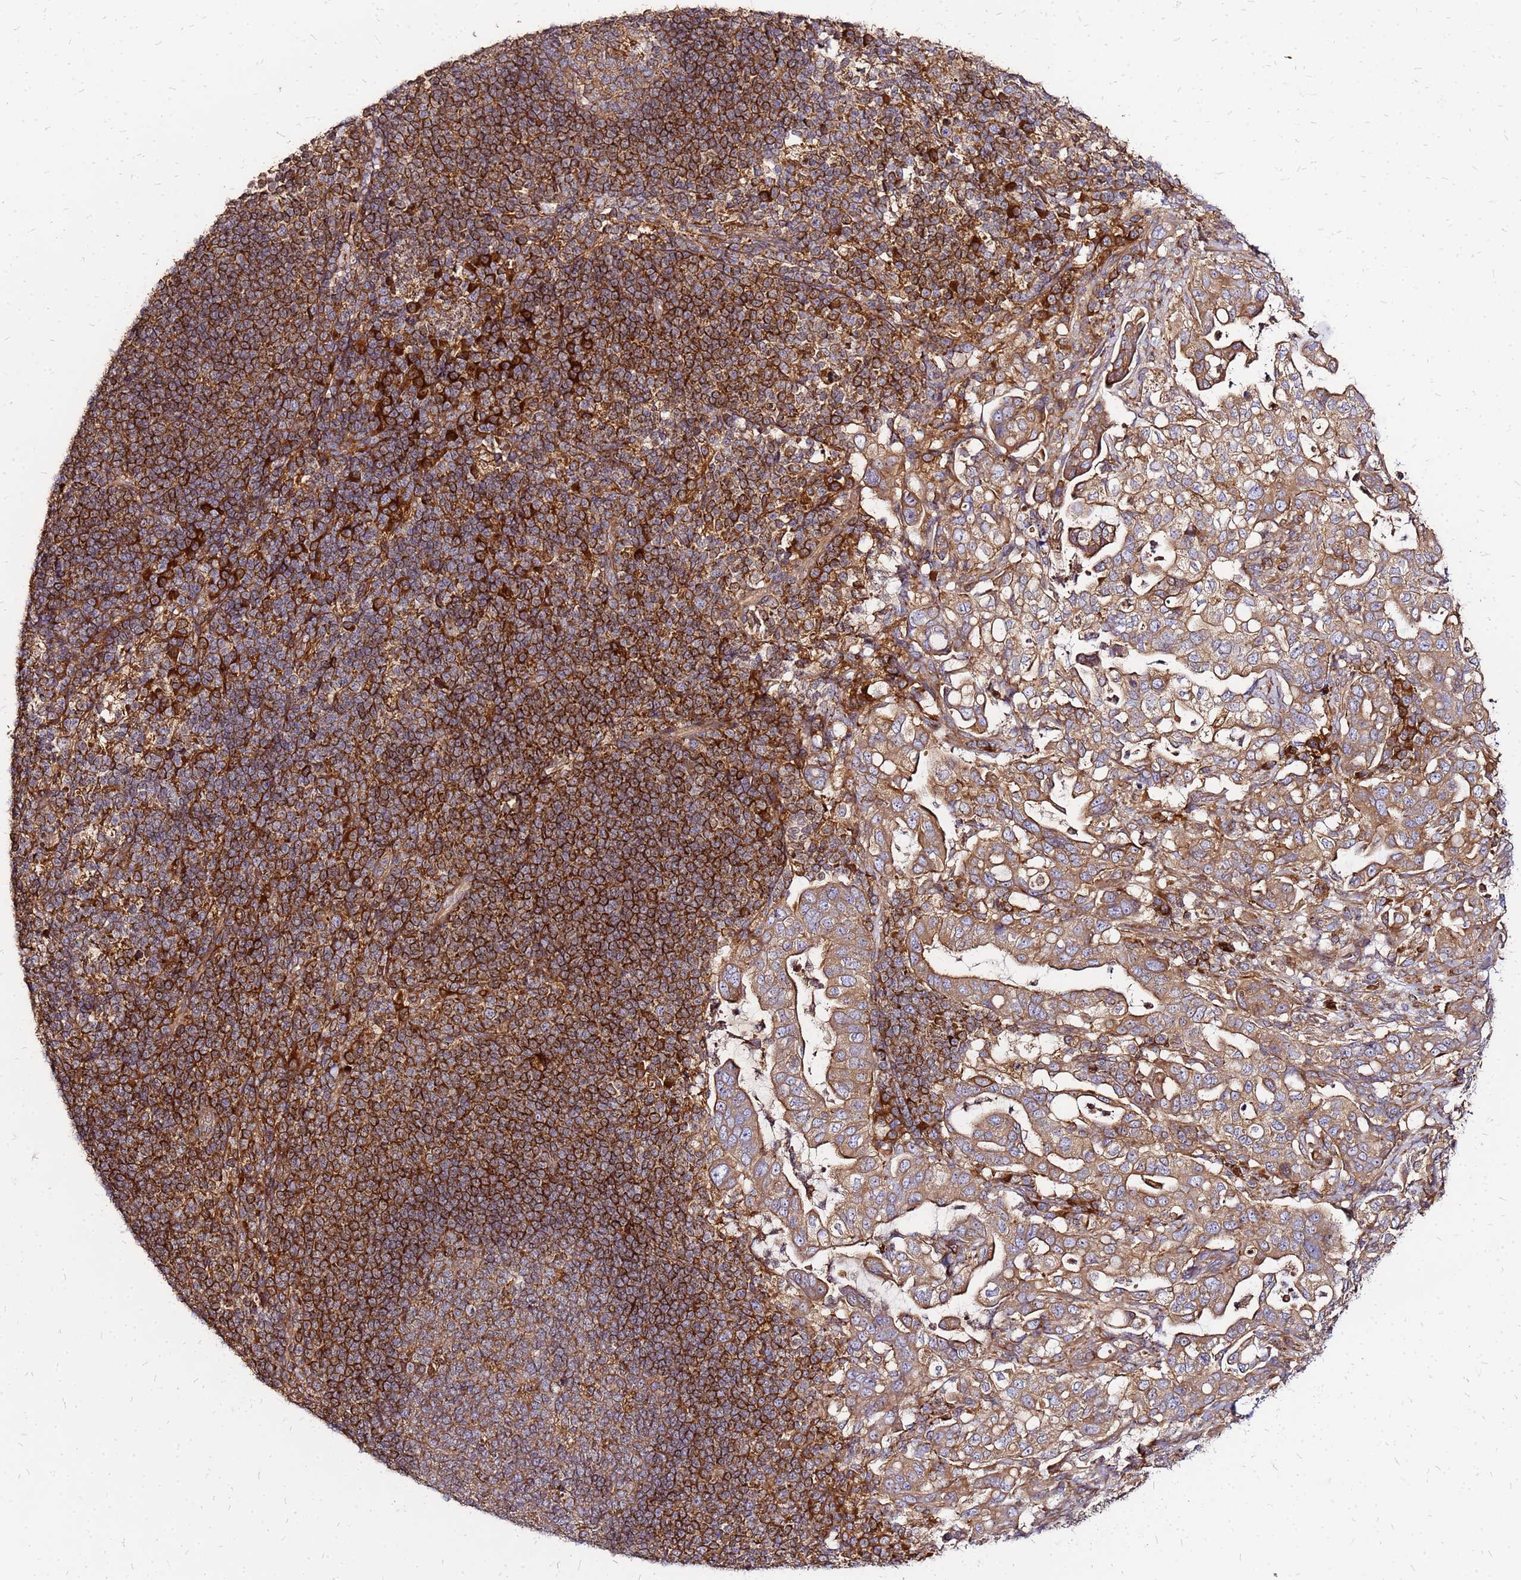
{"staining": {"intensity": "moderate", "quantity": ">75%", "location": "cytoplasmic/membranous"}, "tissue": "pancreatic cancer", "cell_type": "Tumor cells", "image_type": "cancer", "snomed": [{"axis": "morphology", "description": "Normal tissue, NOS"}, {"axis": "morphology", "description": "Adenocarcinoma, NOS"}, {"axis": "topography", "description": "Lymph node"}, {"axis": "topography", "description": "Pancreas"}], "caption": "Protein staining exhibits moderate cytoplasmic/membranous expression in approximately >75% of tumor cells in pancreatic adenocarcinoma.", "gene": "CYBC1", "patient": {"sex": "female", "age": 67}}